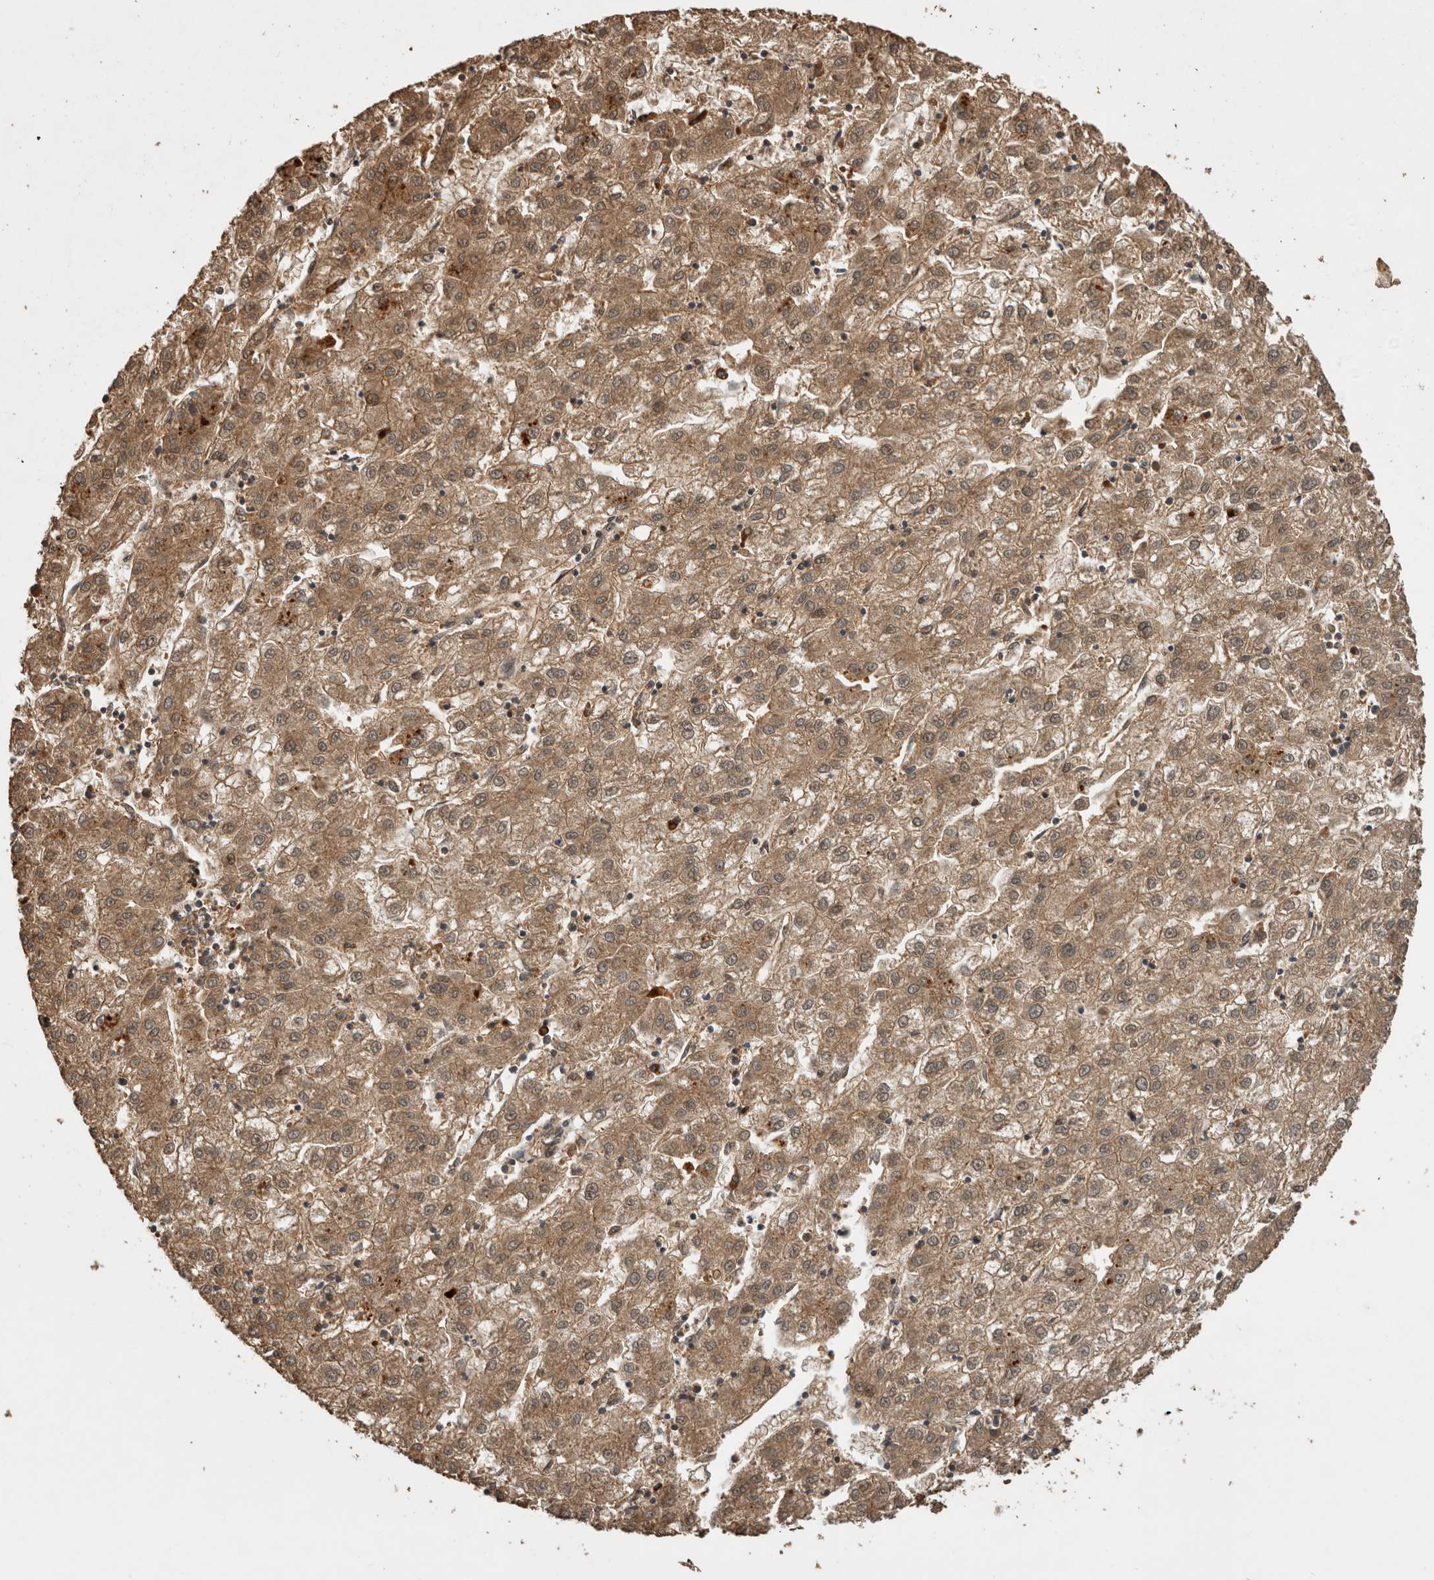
{"staining": {"intensity": "moderate", "quantity": ">75%", "location": "cytoplasmic/membranous"}, "tissue": "liver cancer", "cell_type": "Tumor cells", "image_type": "cancer", "snomed": [{"axis": "morphology", "description": "Carcinoma, Hepatocellular, NOS"}, {"axis": "topography", "description": "Liver"}], "caption": "Liver cancer (hepatocellular carcinoma) was stained to show a protein in brown. There is medium levels of moderate cytoplasmic/membranous staining in approximately >75% of tumor cells.", "gene": "RHPN1", "patient": {"sex": "male", "age": 72}}